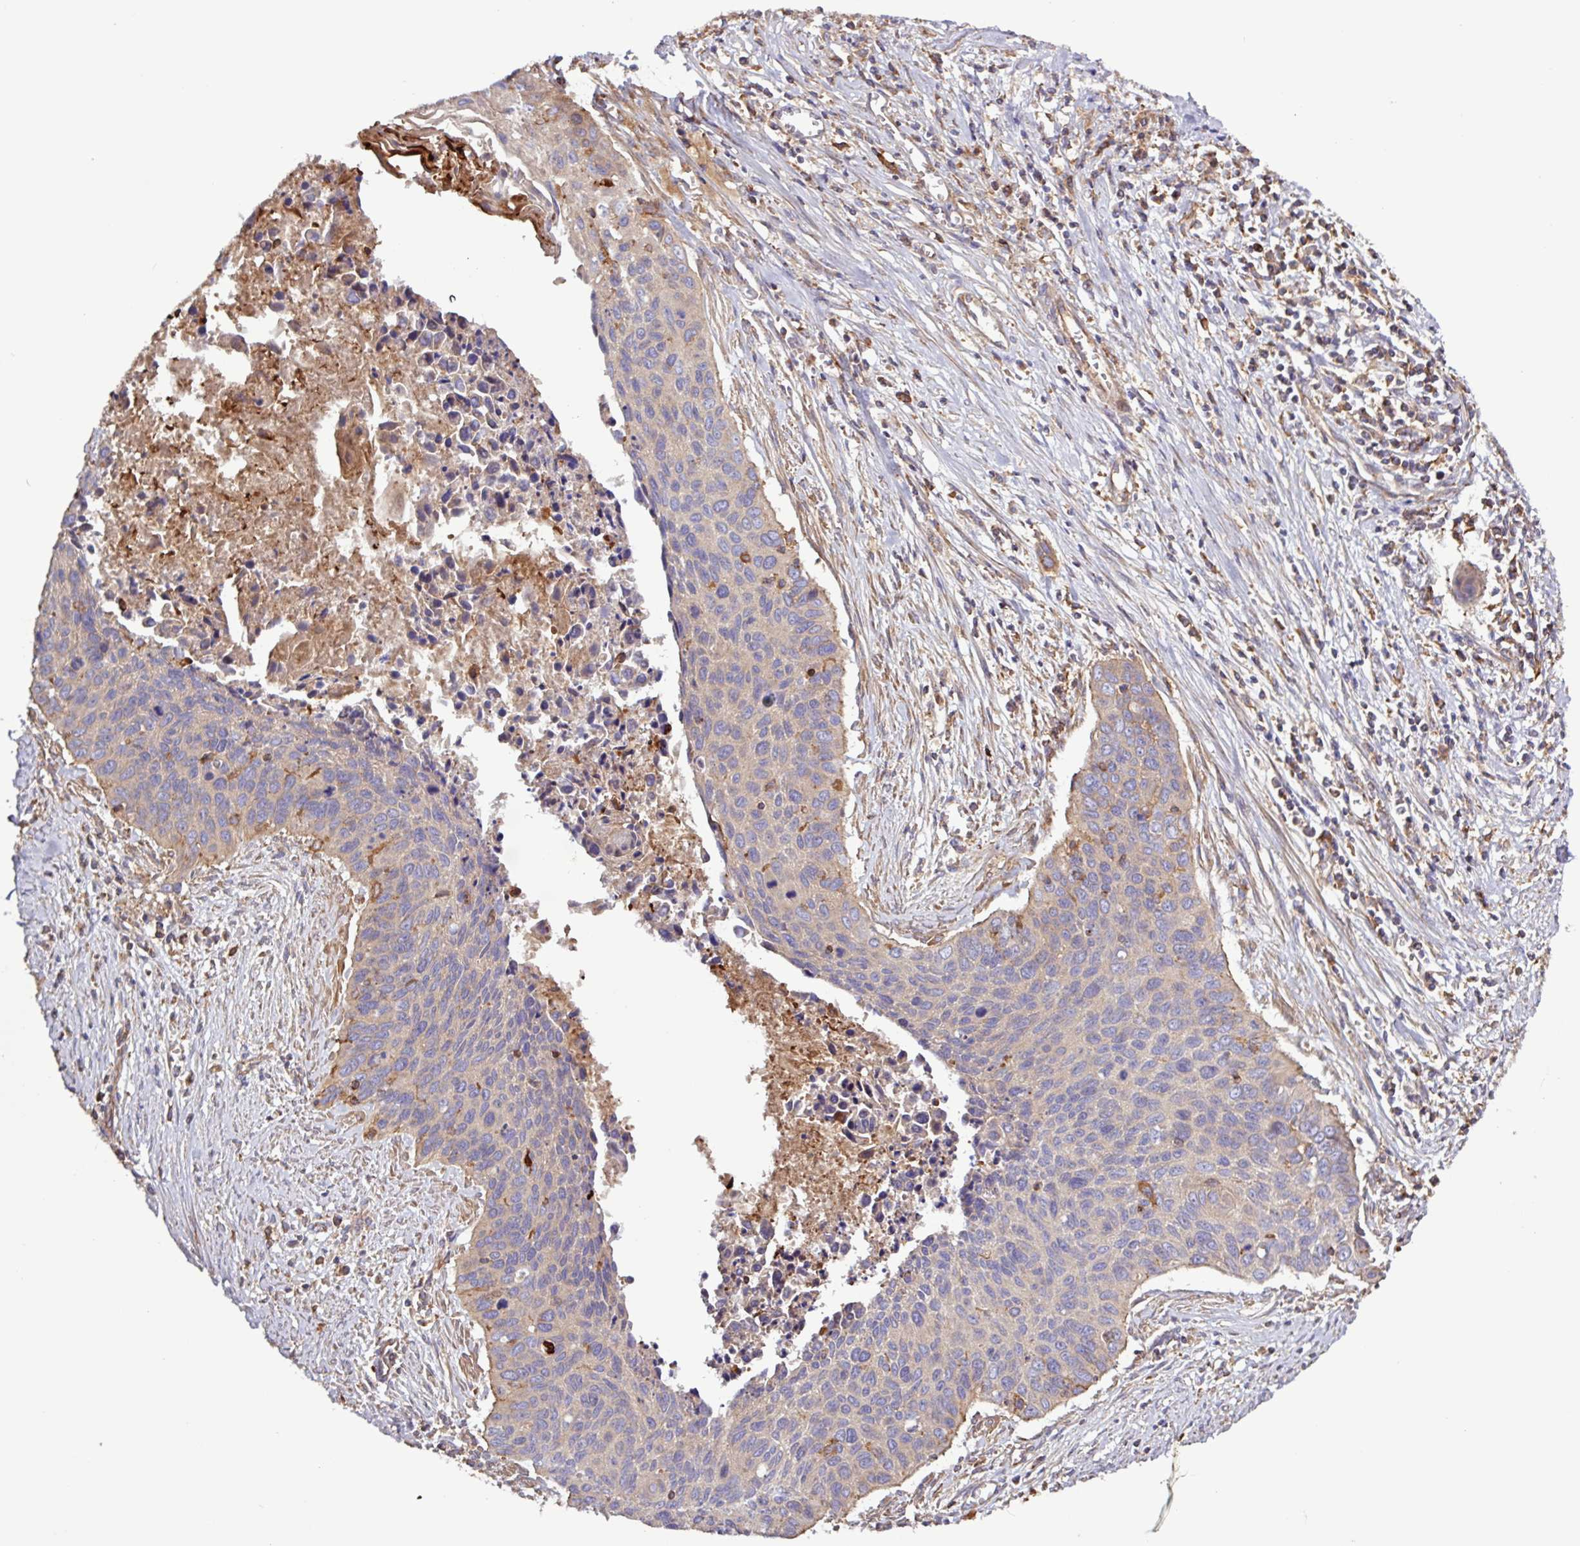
{"staining": {"intensity": "negative", "quantity": "none", "location": "none"}, "tissue": "cervical cancer", "cell_type": "Tumor cells", "image_type": "cancer", "snomed": [{"axis": "morphology", "description": "Squamous cell carcinoma, NOS"}, {"axis": "topography", "description": "Cervix"}], "caption": "Immunohistochemistry image of neoplastic tissue: cervical cancer (squamous cell carcinoma) stained with DAB (3,3'-diaminobenzidine) displays no significant protein expression in tumor cells. (Stains: DAB immunohistochemistry with hematoxylin counter stain, Microscopy: brightfield microscopy at high magnification).", "gene": "ACTR3", "patient": {"sex": "female", "age": 55}}